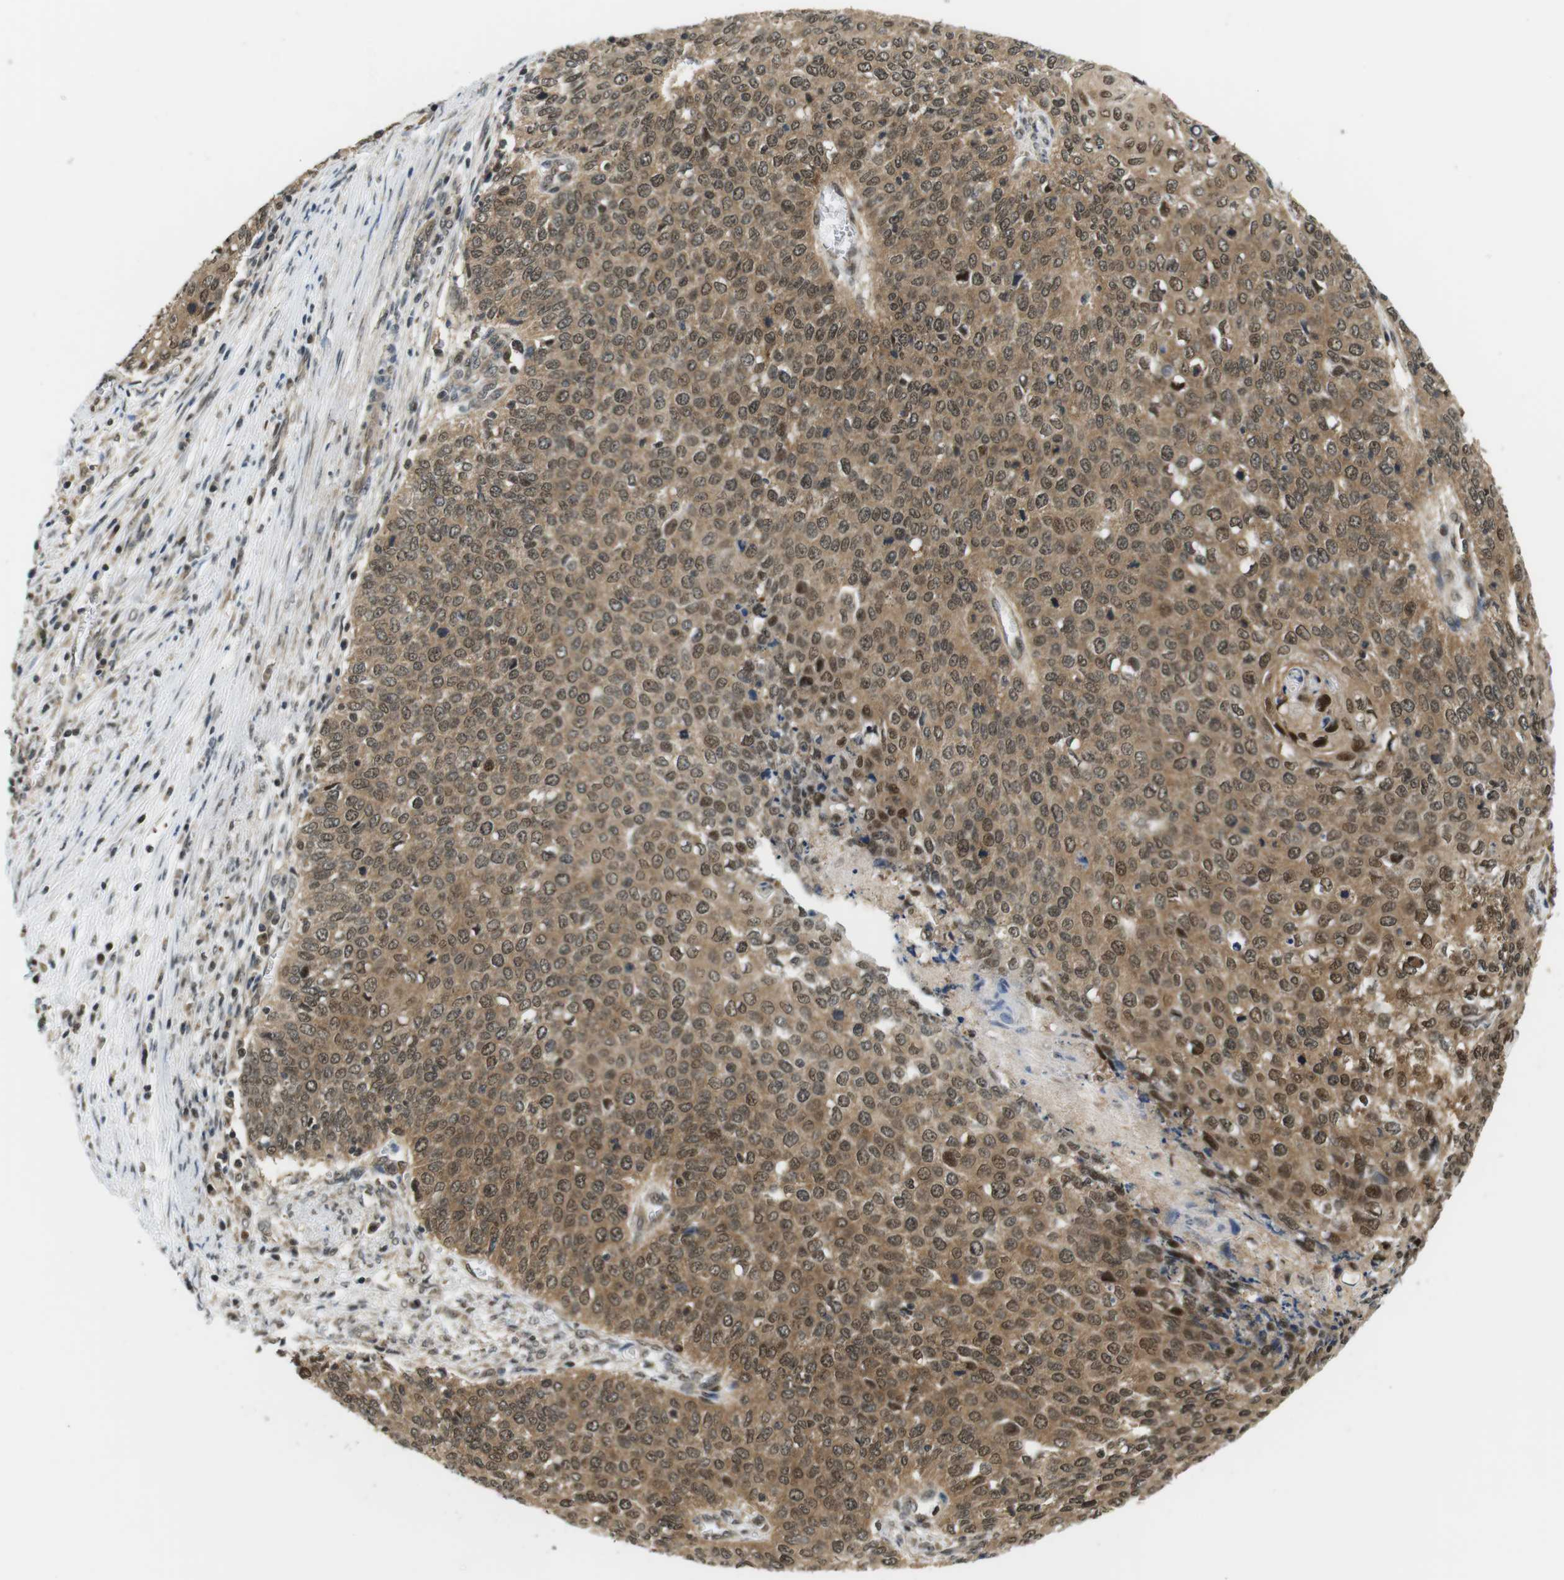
{"staining": {"intensity": "moderate", "quantity": ">75%", "location": "cytoplasmic/membranous,nuclear"}, "tissue": "cervical cancer", "cell_type": "Tumor cells", "image_type": "cancer", "snomed": [{"axis": "morphology", "description": "Squamous cell carcinoma, NOS"}, {"axis": "topography", "description": "Cervix"}], "caption": "Moderate cytoplasmic/membranous and nuclear positivity for a protein is seen in approximately >75% of tumor cells of squamous cell carcinoma (cervical) using IHC.", "gene": "CSNK2B", "patient": {"sex": "female", "age": 39}}